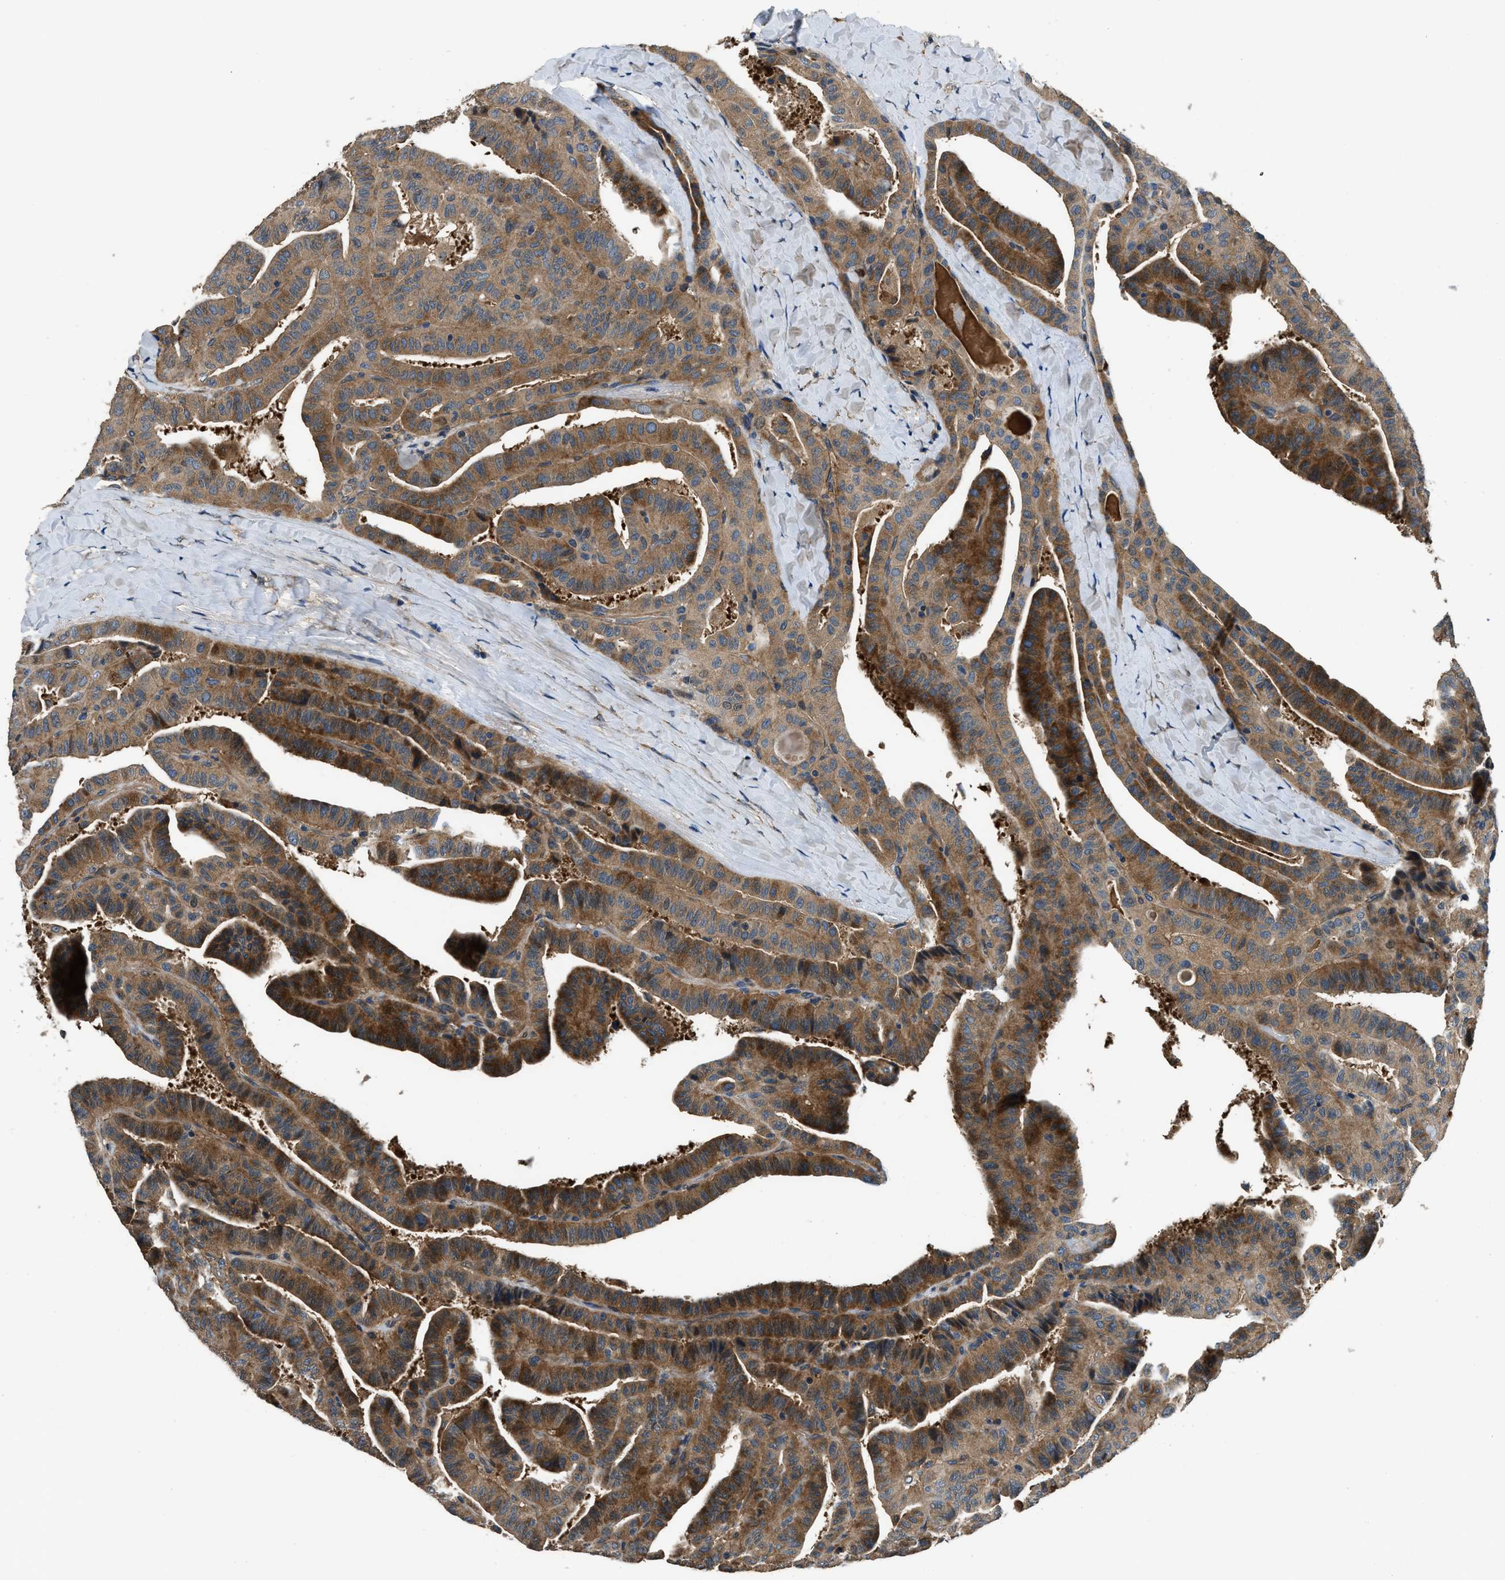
{"staining": {"intensity": "moderate", "quantity": ">75%", "location": "cytoplasmic/membranous"}, "tissue": "thyroid cancer", "cell_type": "Tumor cells", "image_type": "cancer", "snomed": [{"axis": "morphology", "description": "Papillary adenocarcinoma, NOS"}, {"axis": "topography", "description": "Thyroid gland"}], "caption": "This is a histology image of immunohistochemistry staining of thyroid cancer, which shows moderate staining in the cytoplasmic/membranous of tumor cells.", "gene": "IL3RA", "patient": {"sex": "male", "age": 77}}